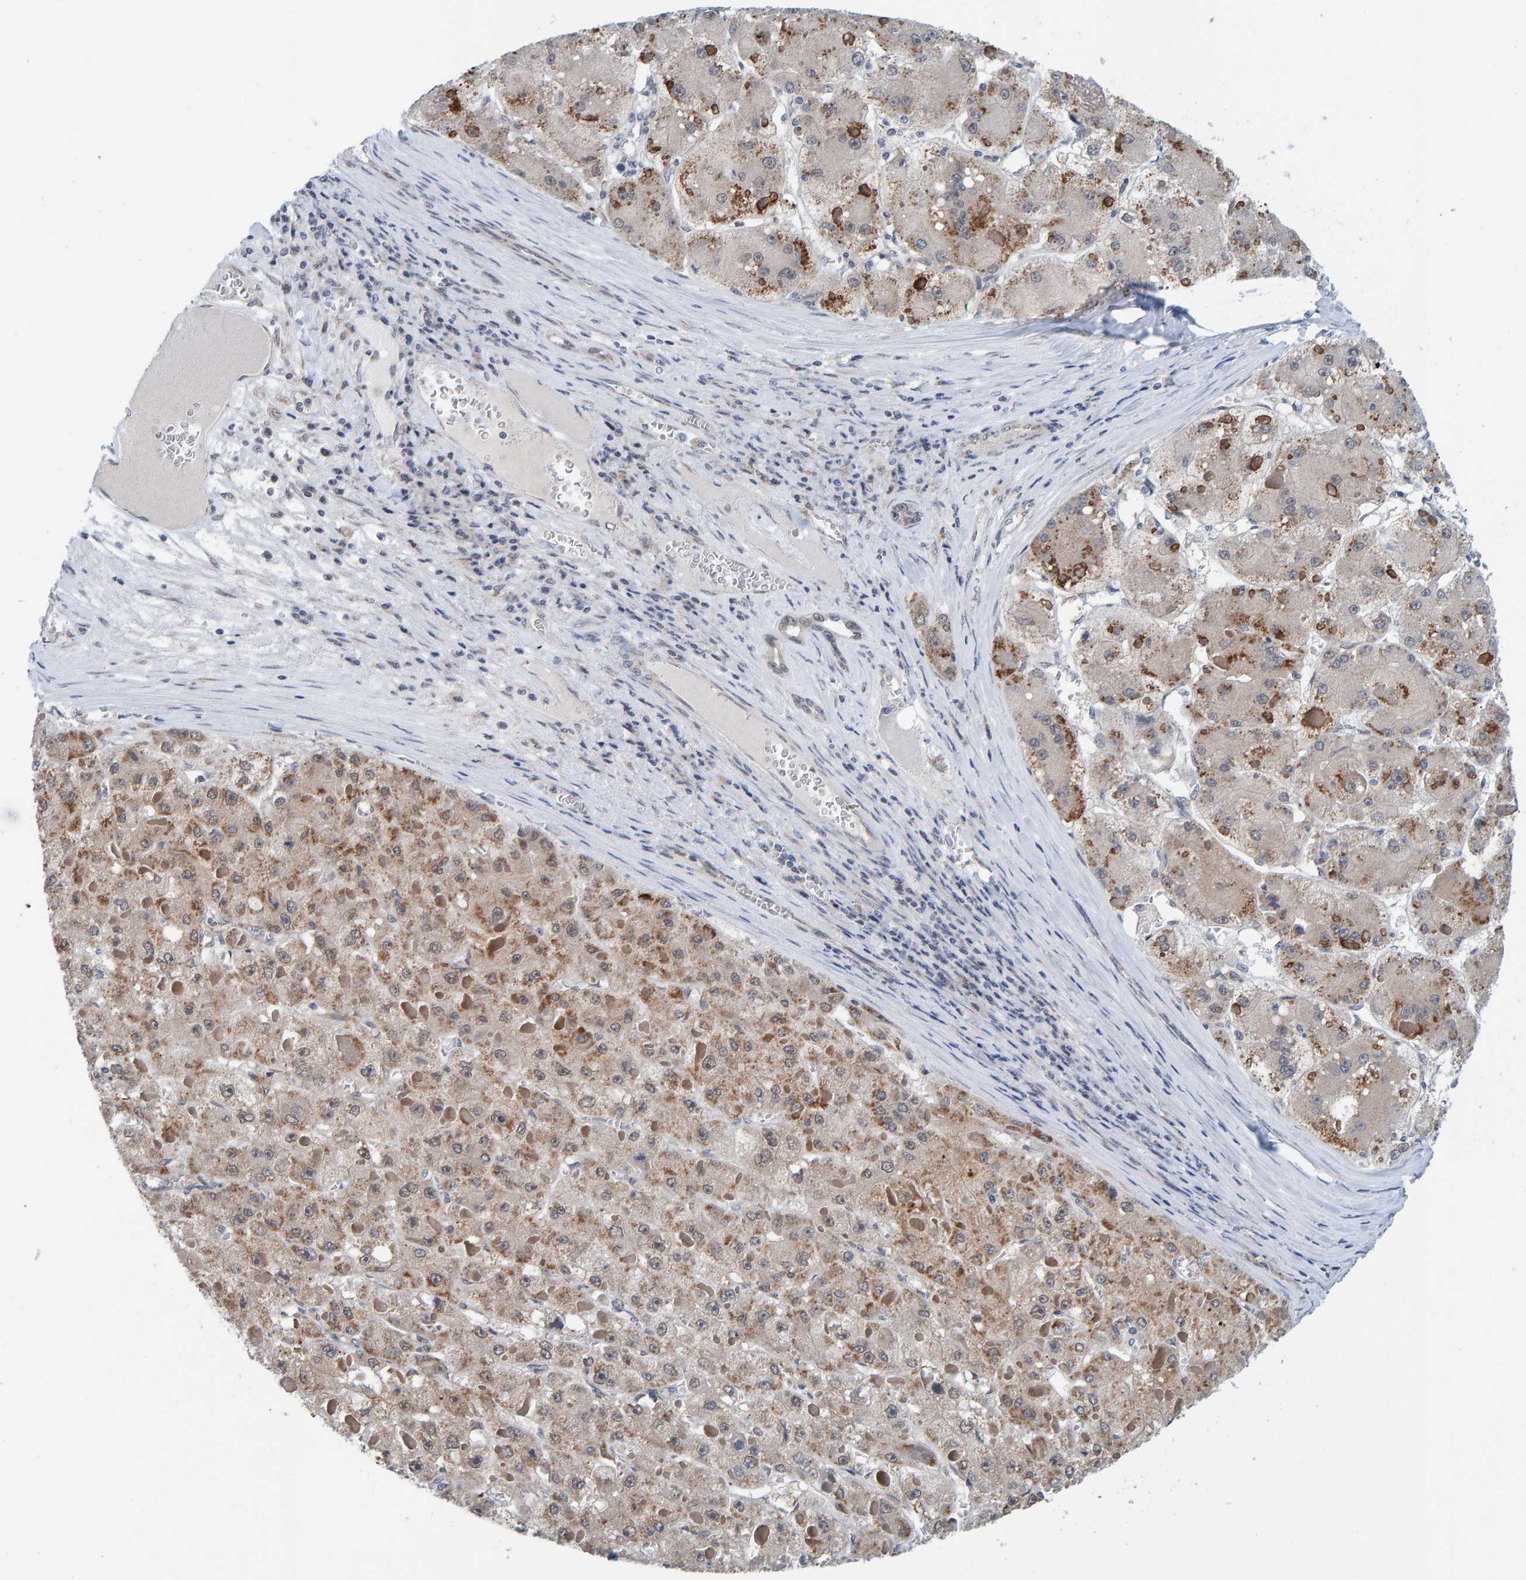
{"staining": {"intensity": "weak", "quantity": ">75%", "location": "cytoplasmic/membranous"}, "tissue": "liver cancer", "cell_type": "Tumor cells", "image_type": "cancer", "snomed": [{"axis": "morphology", "description": "Carcinoma, Hepatocellular, NOS"}, {"axis": "topography", "description": "Liver"}], "caption": "An immunohistochemistry photomicrograph of neoplastic tissue is shown. Protein staining in brown labels weak cytoplasmic/membranous positivity in hepatocellular carcinoma (liver) within tumor cells.", "gene": "SCRN2", "patient": {"sex": "female", "age": 73}}